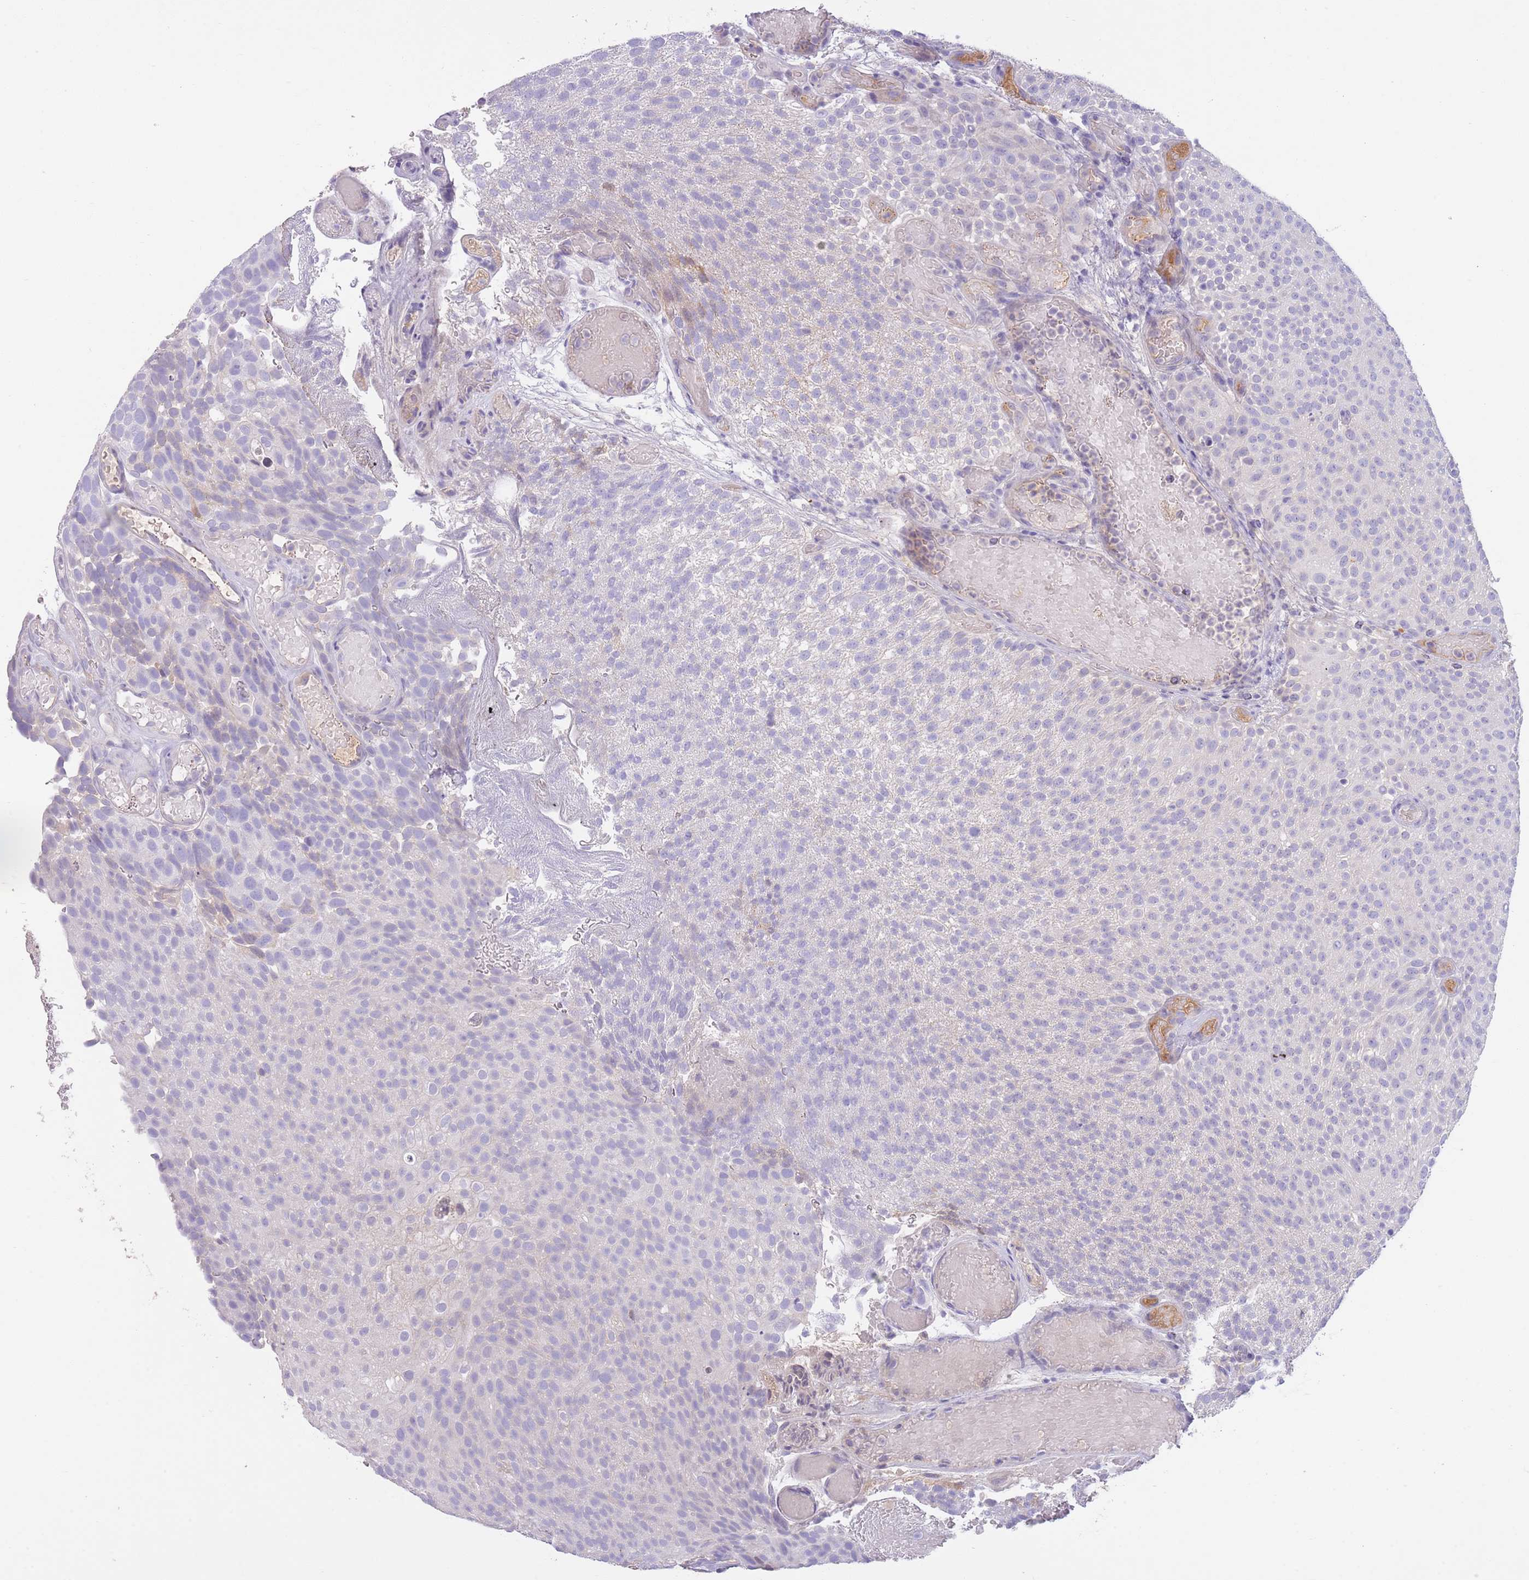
{"staining": {"intensity": "negative", "quantity": "none", "location": "none"}, "tissue": "urothelial cancer", "cell_type": "Tumor cells", "image_type": "cancer", "snomed": [{"axis": "morphology", "description": "Urothelial carcinoma, Low grade"}, {"axis": "topography", "description": "Urinary bladder"}], "caption": "Tumor cells show no significant protein positivity in urothelial cancer. (Immunohistochemistry (ihc), brightfield microscopy, high magnification).", "gene": "IGFL4", "patient": {"sex": "male", "age": 78}}